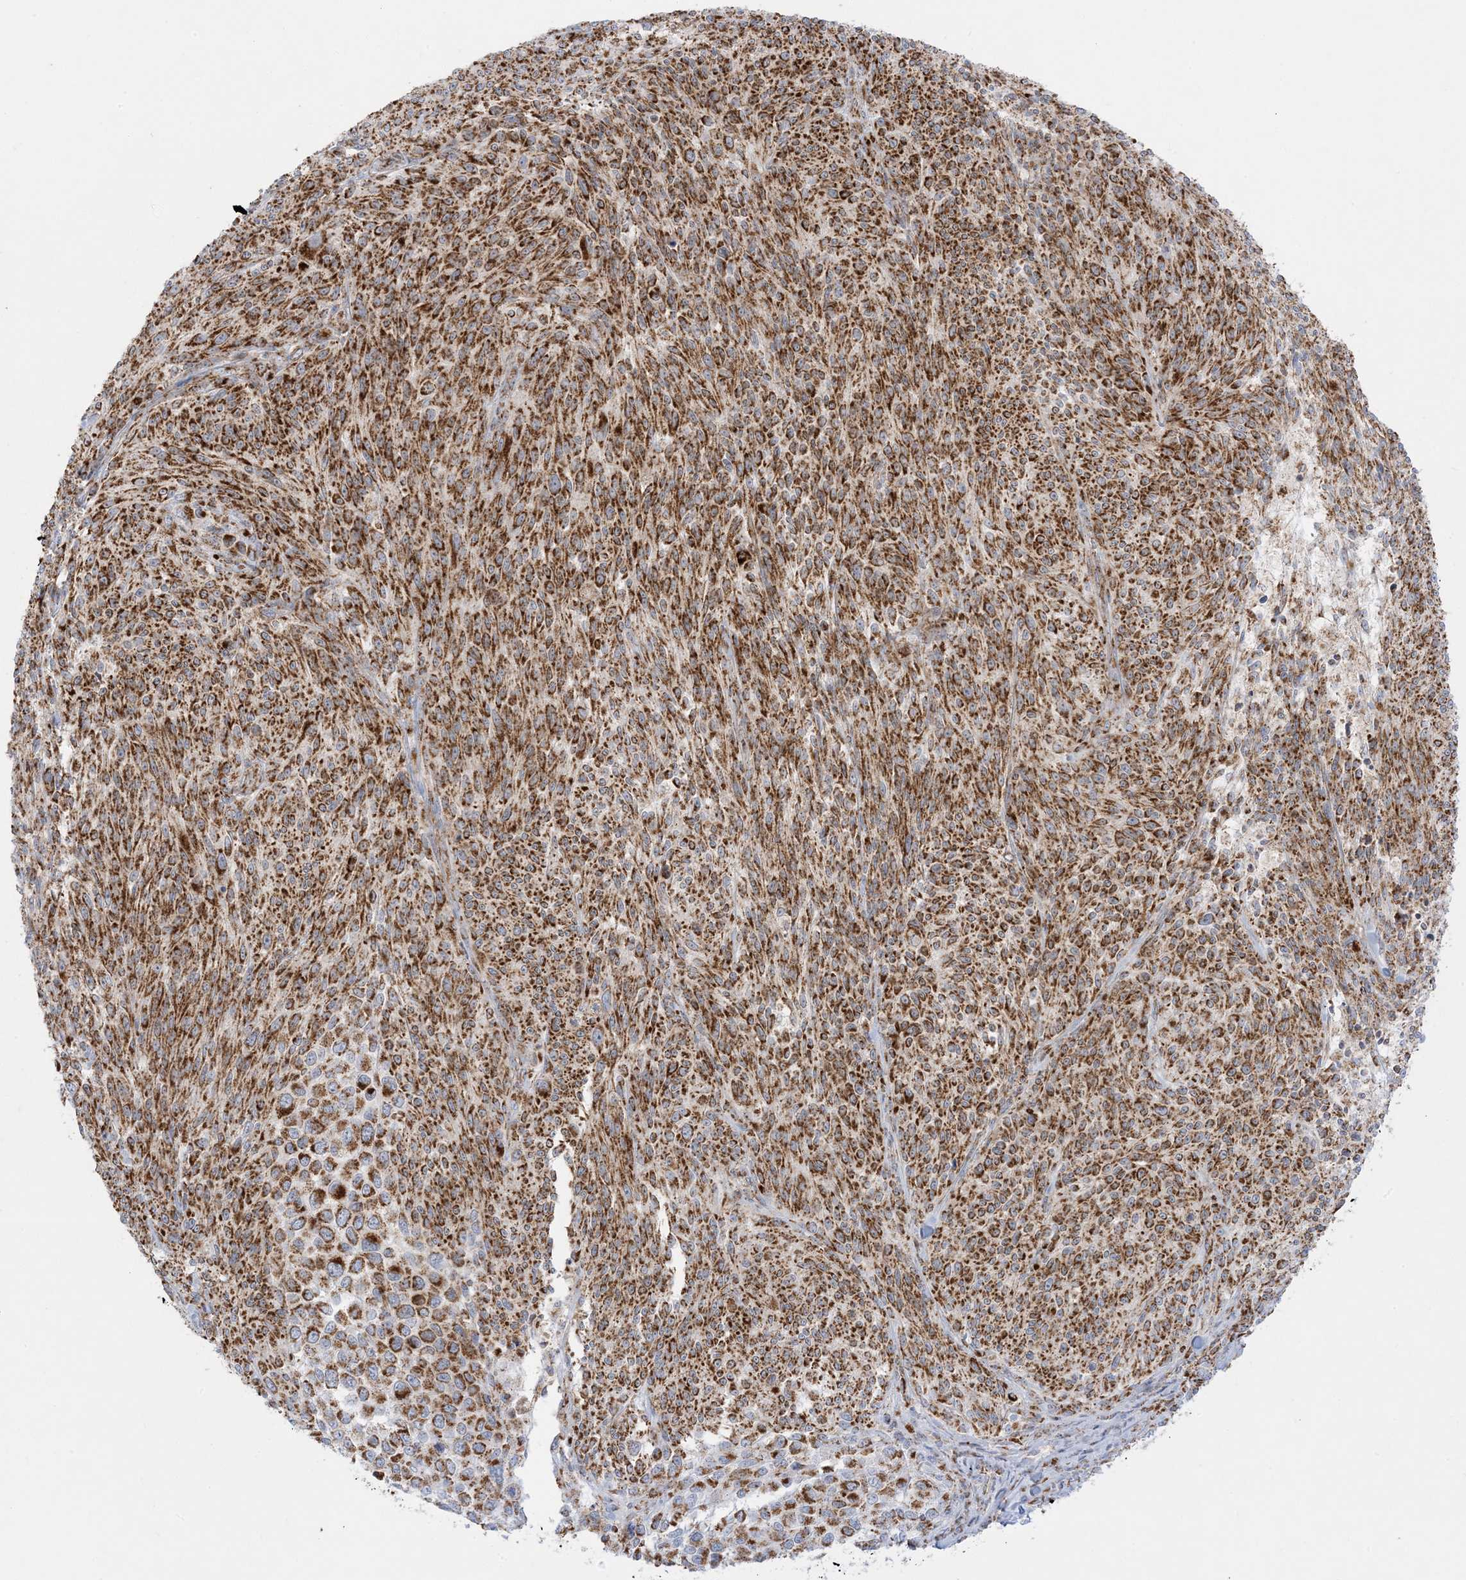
{"staining": {"intensity": "strong", "quantity": ">75%", "location": "cytoplasmic/membranous"}, "tissue": "melanoma", "cell_type": "Tumor cells", "image_type": "cancer", "snomed": [{"axis": "morphology", "description": "Malignant melanoma, NOS"}, {"axis": "topography", "description": "Skin of trunk"}], "caption": "DAB immunohistochemical staining of human malignant melanoma exhibits strong cytoplasmic/membranous protein staining in about >75% of tumor cells.", "gene": "MRPS36", "patient": {"sex": "male", "age": 71}}